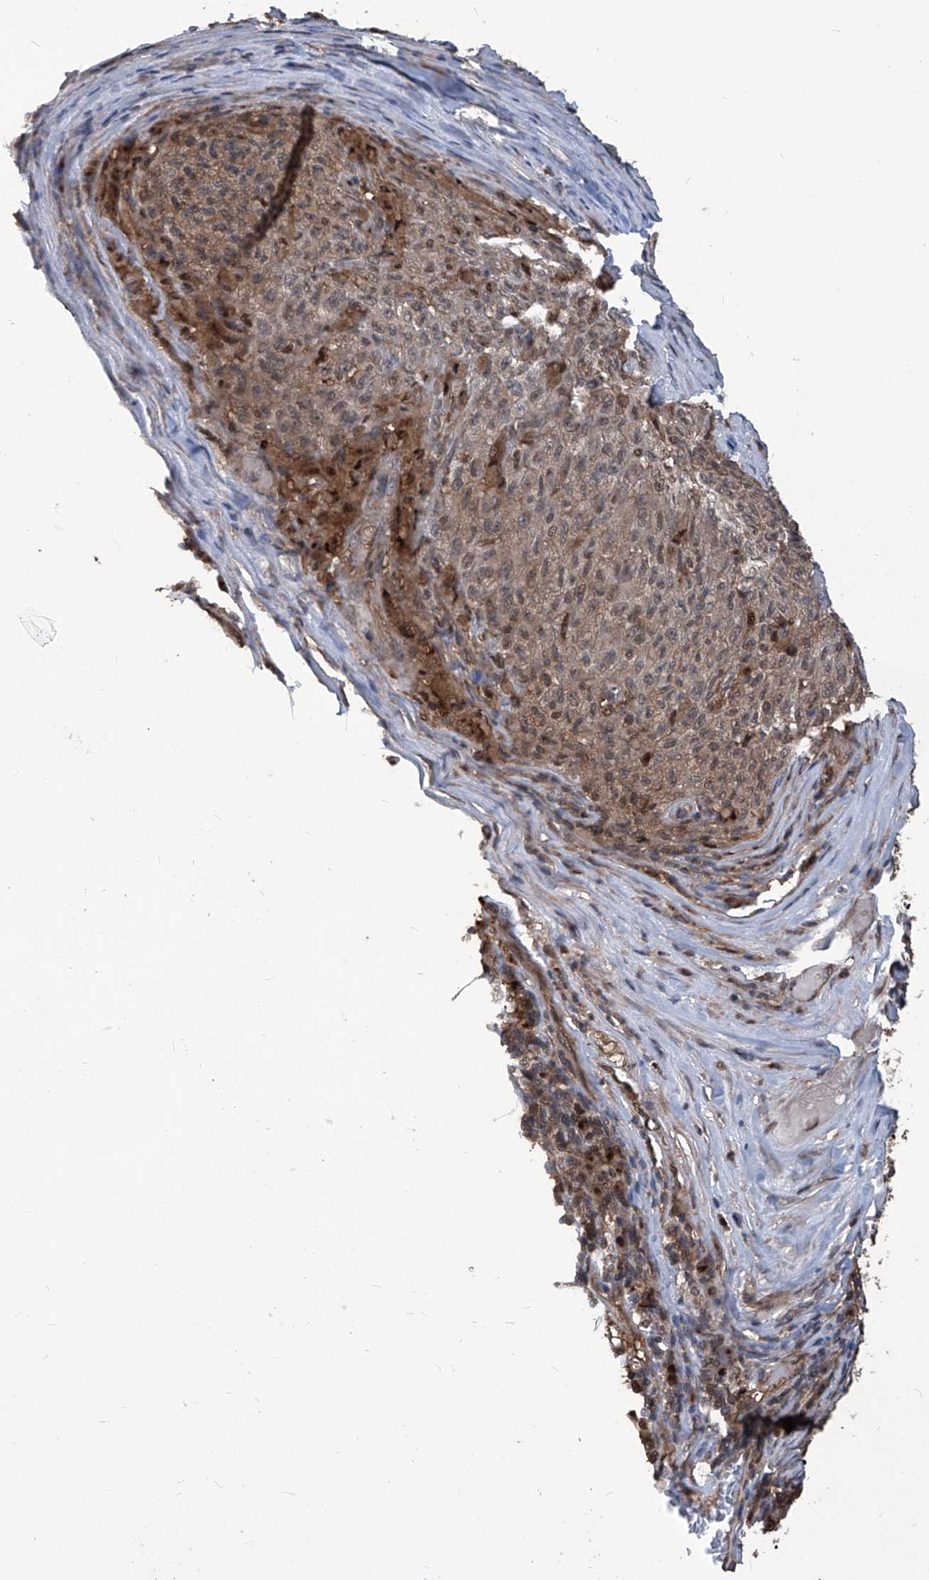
{"staining": {"intensity": "weak", "quantity": "<25%", "location": "cytoplasmic/membranous,nuclear"}, "tissue": "melanoma", "cell_type": "Tumor cells", "image_type": "cancer", "snomed": [{"axis": "morphology", "description": "Malignant melanoma, NOS"}, {"axis": "topography", "description": "Skin"}], "caption": "Immunohistochemistry (IHC) of melanoma shows no expression in tumor cells.", "gene": "PSMB1", "patient": {"sex": "female", "age": 82}}